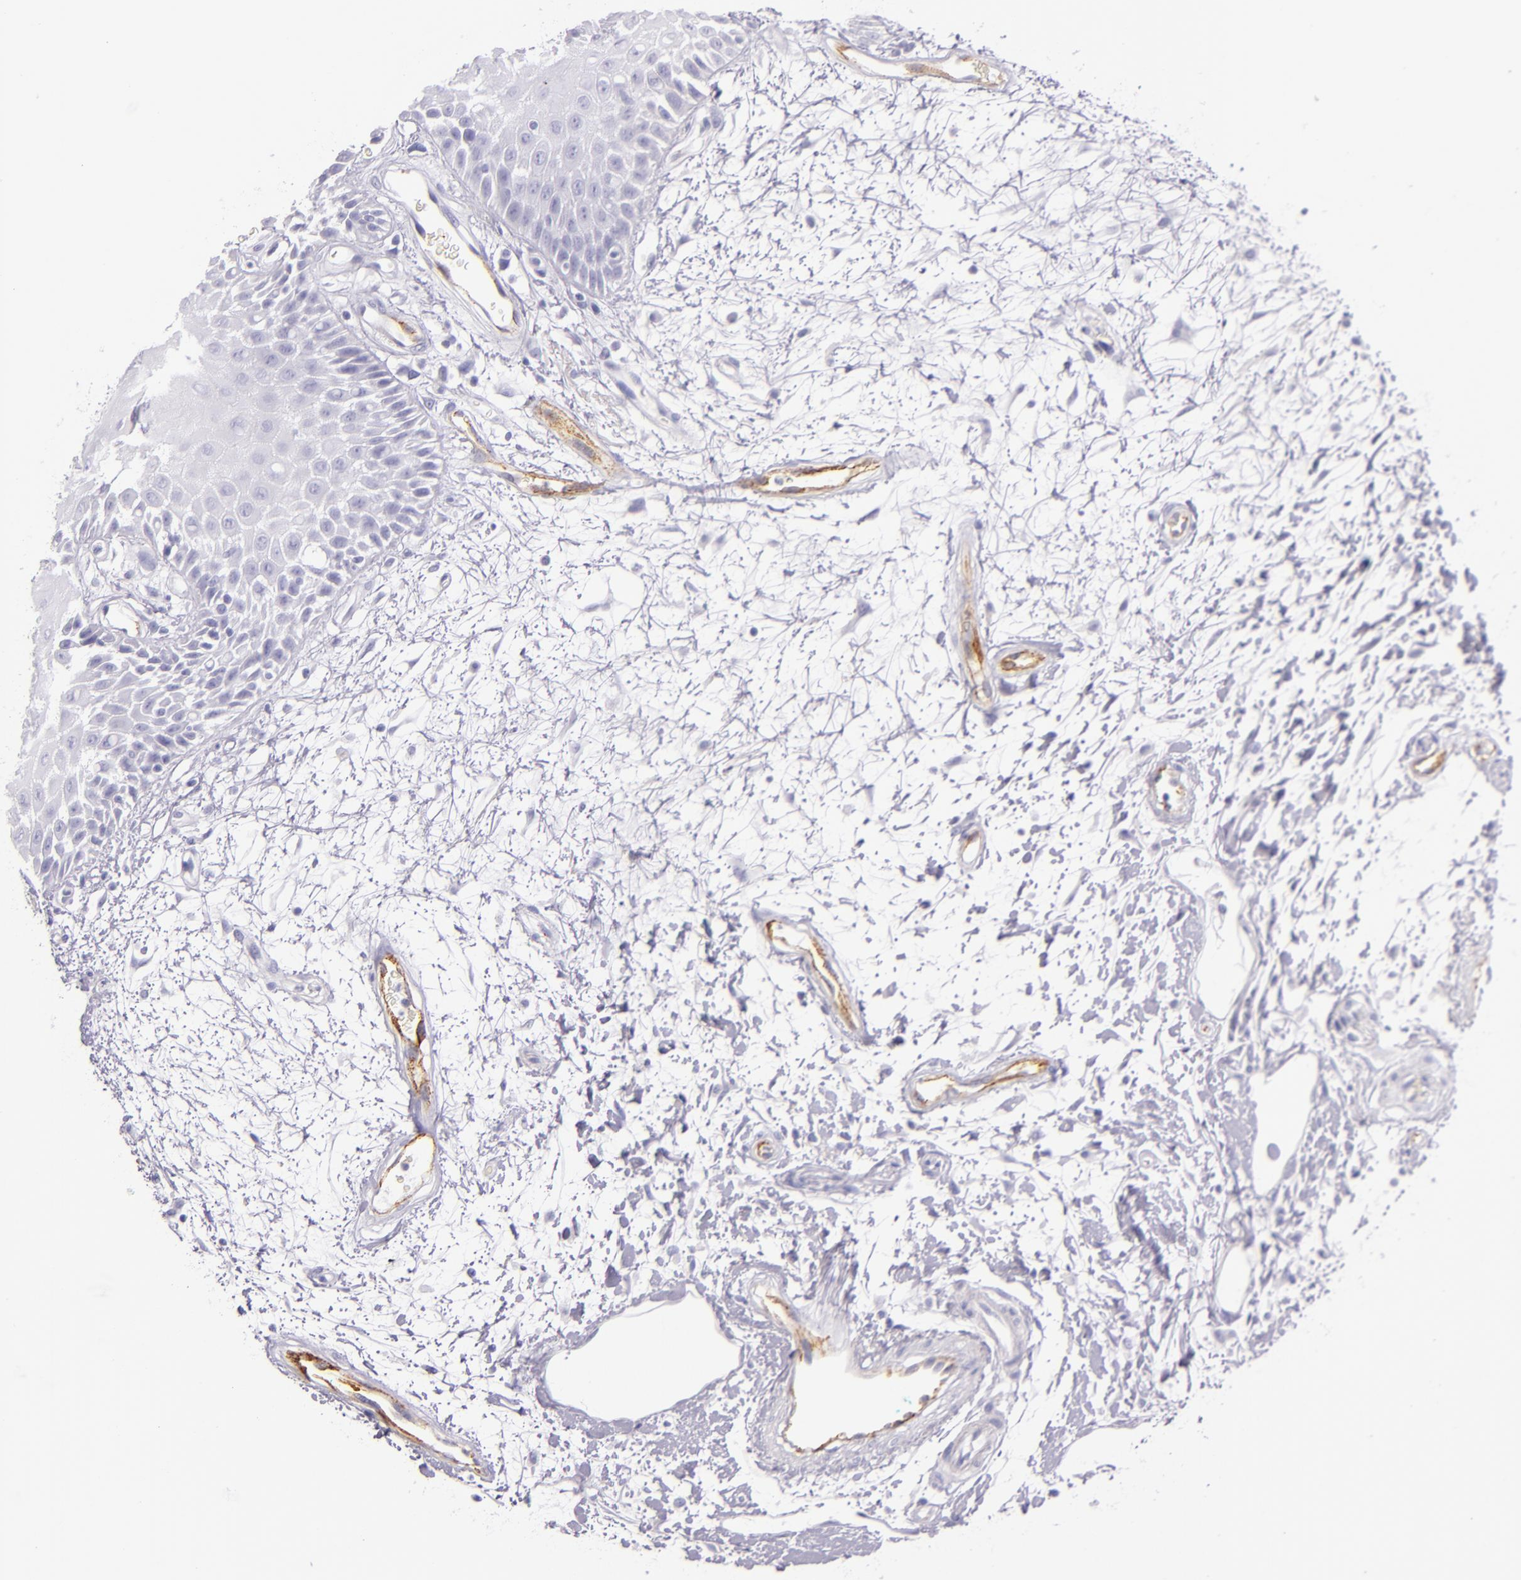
{"staining": {"intensity": "negative", "quantity": "none", "location": "none"}, "tissue": "oral mucosa", "cell_type": "Squamous epithelial cells", "image_type": "normal", "snomed": [{"axis": "morphology", "description": "Normal tissue, NOS"}, {"axis": "morphology", "description": "Squamous cell carcinoma, NOS"}, {"axis": "topography", "description": "Skeletal muscle"}, {"axis": "topography", "description": "Oral tissue"}, {"axis": "topography", "description": "Head-Neck"}], "caption": "High power microscopy photomicrograph of an IHC photomicrograph of normal oral mucosa, revealing no significant positivity in squamous epithelial cells.", "gene": "SELP", "patient": {"sex": "female", "age": 84}}